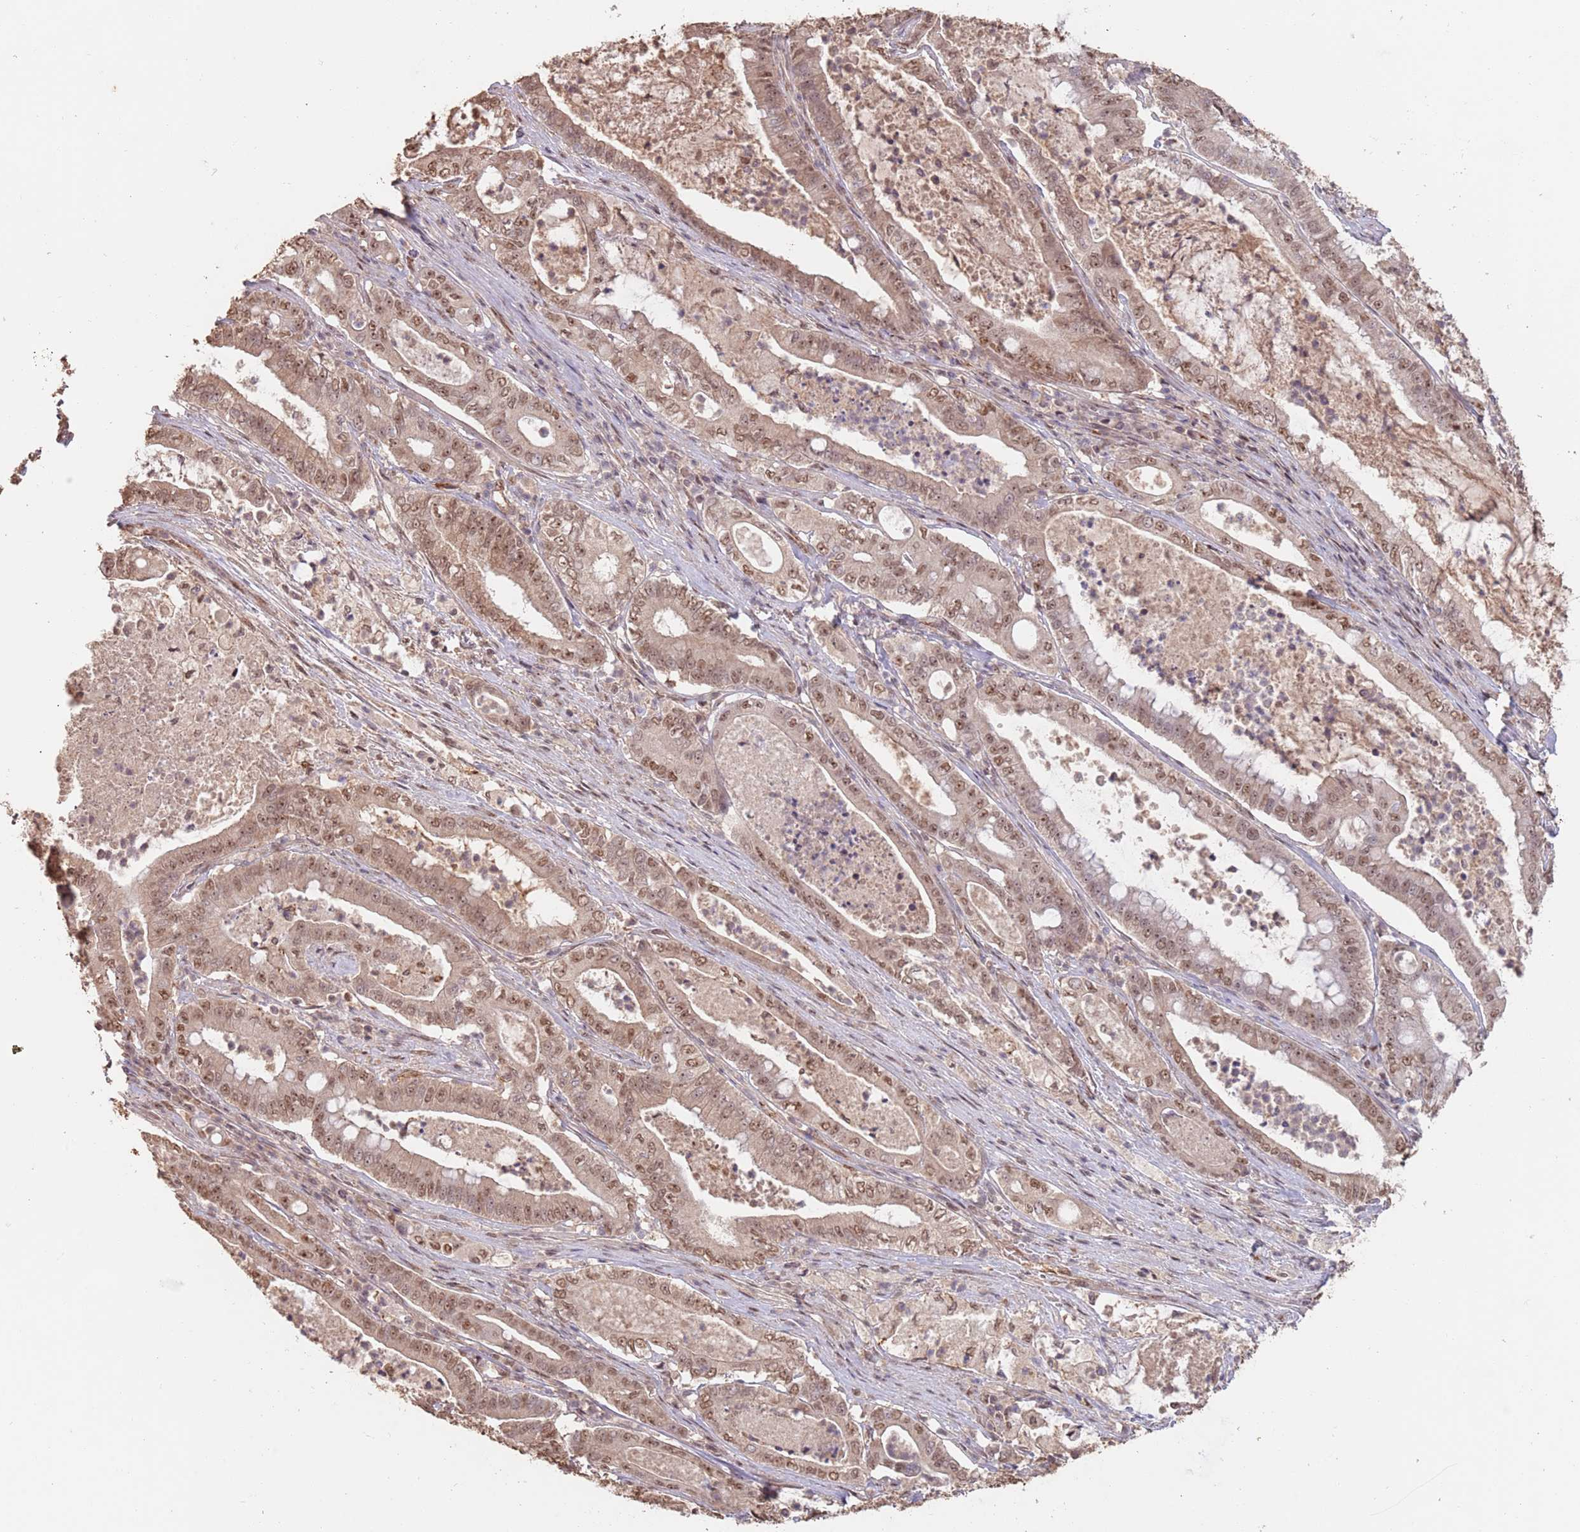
{"staining": {"intensity": "moderate", "quantity": ">75%", "location": "nuclear"}, "tissue": "pancreatic cancer", "cell_type": "Tumor cells", "image_type": "cancer", "snomed": [{"axis": "morphology", "description": "Adenocarcinoma, NOS"}, {"axis": "topography", "description": "Pancreas"}], "caption": "Adenocarcinoma (pancreatic) was stained to show a protein in brown. There is medium levels of moderate nuclear staining in about >75% of tumor cells.", "gene": "RFXANK", "patient": {"sex": "male", "age": 71}}